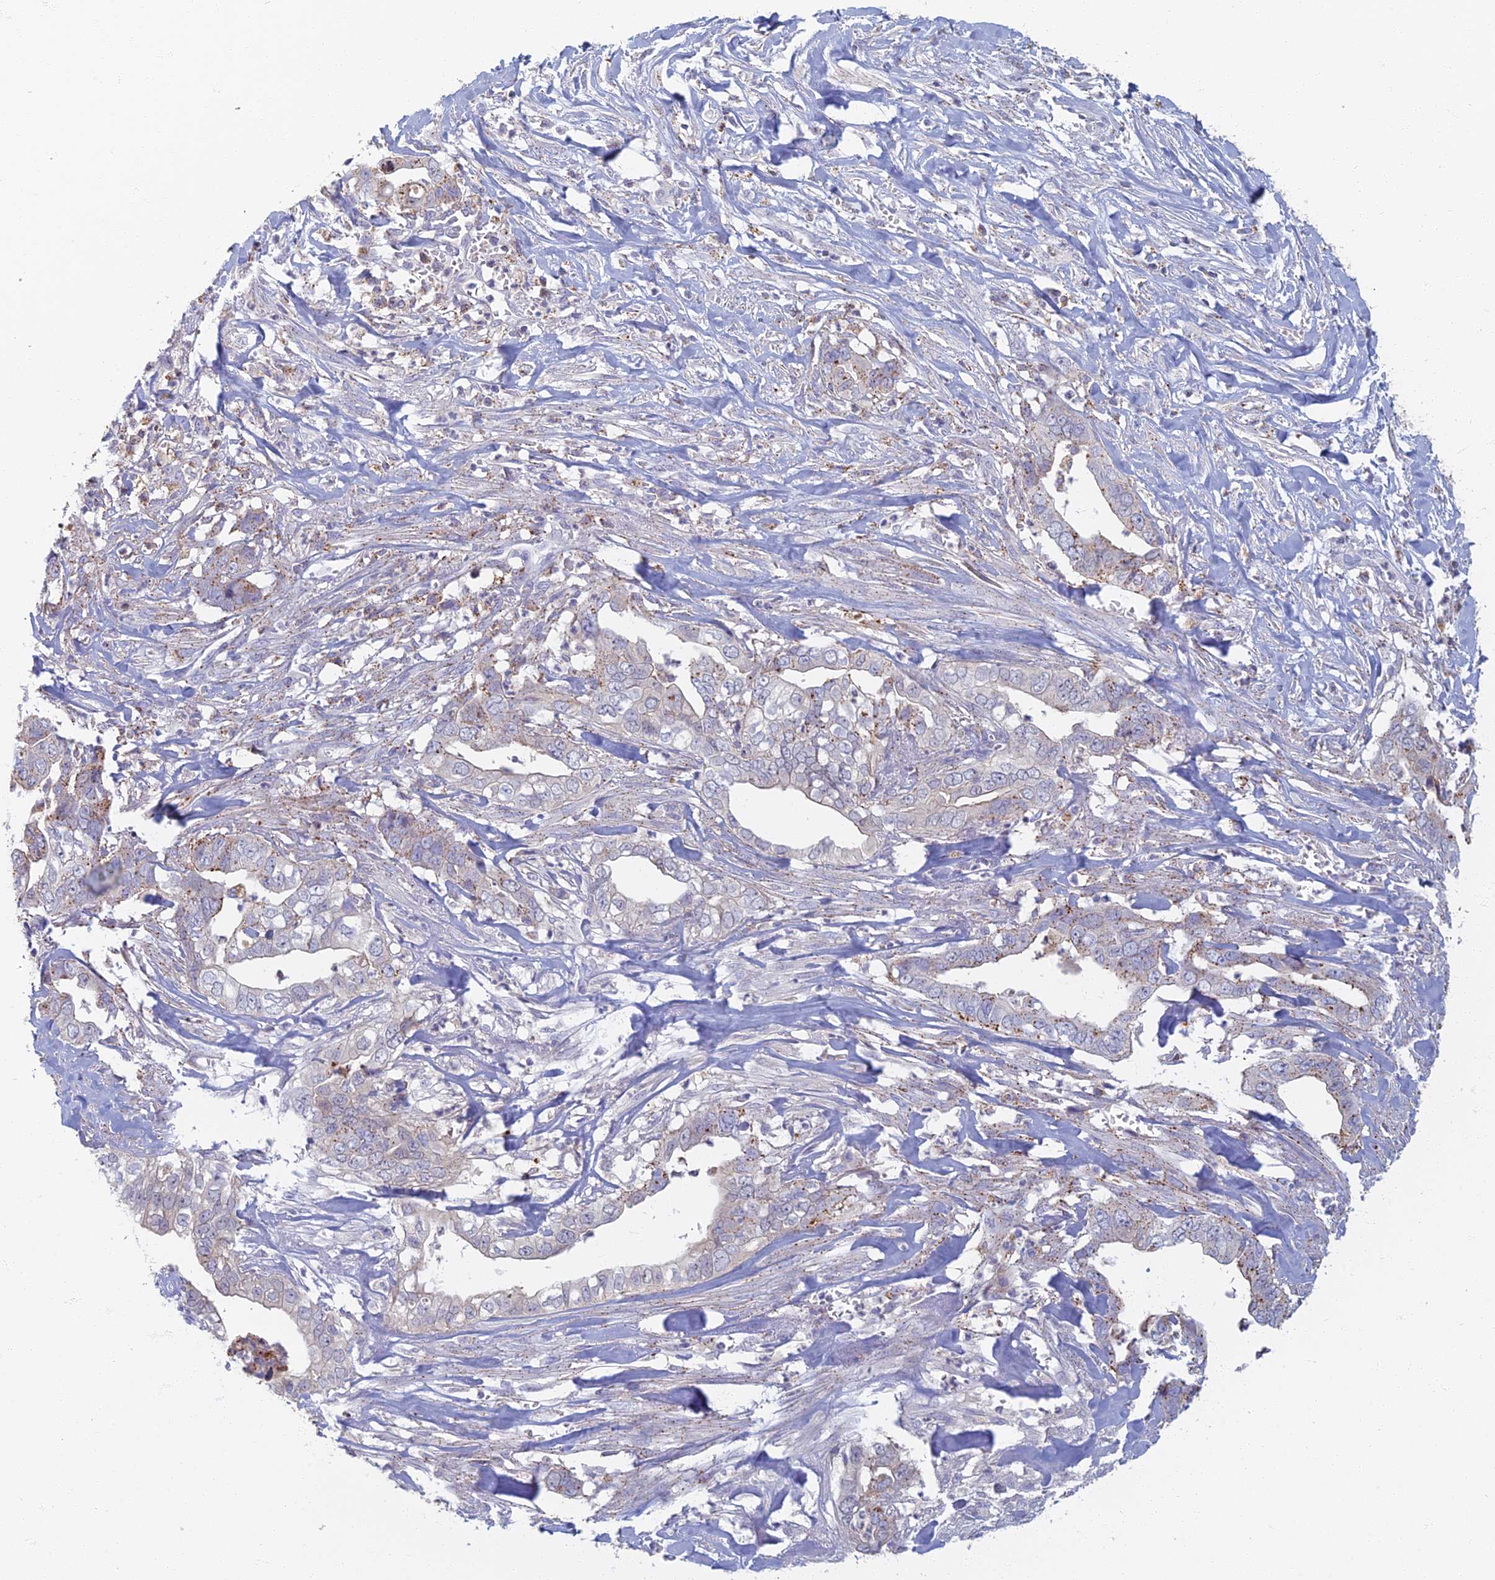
{"staining": {"intensity": "negative", "quantity": "none", "location": "none"}, "tissue": "liver cancer", "cell_type": "Tumor cells", "image_type": "cancer", "snomed": [{"axis": "morphology", "description": "Cholangiocarcinoma"}, {"axis": "topography", "description": "Liver"}], "caption": "An immunohistochemistry (IHC) image of cholangiocarcinoma (liver) is shown. There is no staining in tumor cells of cholangiocarcinoma (liver).", "gene": "CHMP4B", "patient": {"sex": "female", "age": 79}}